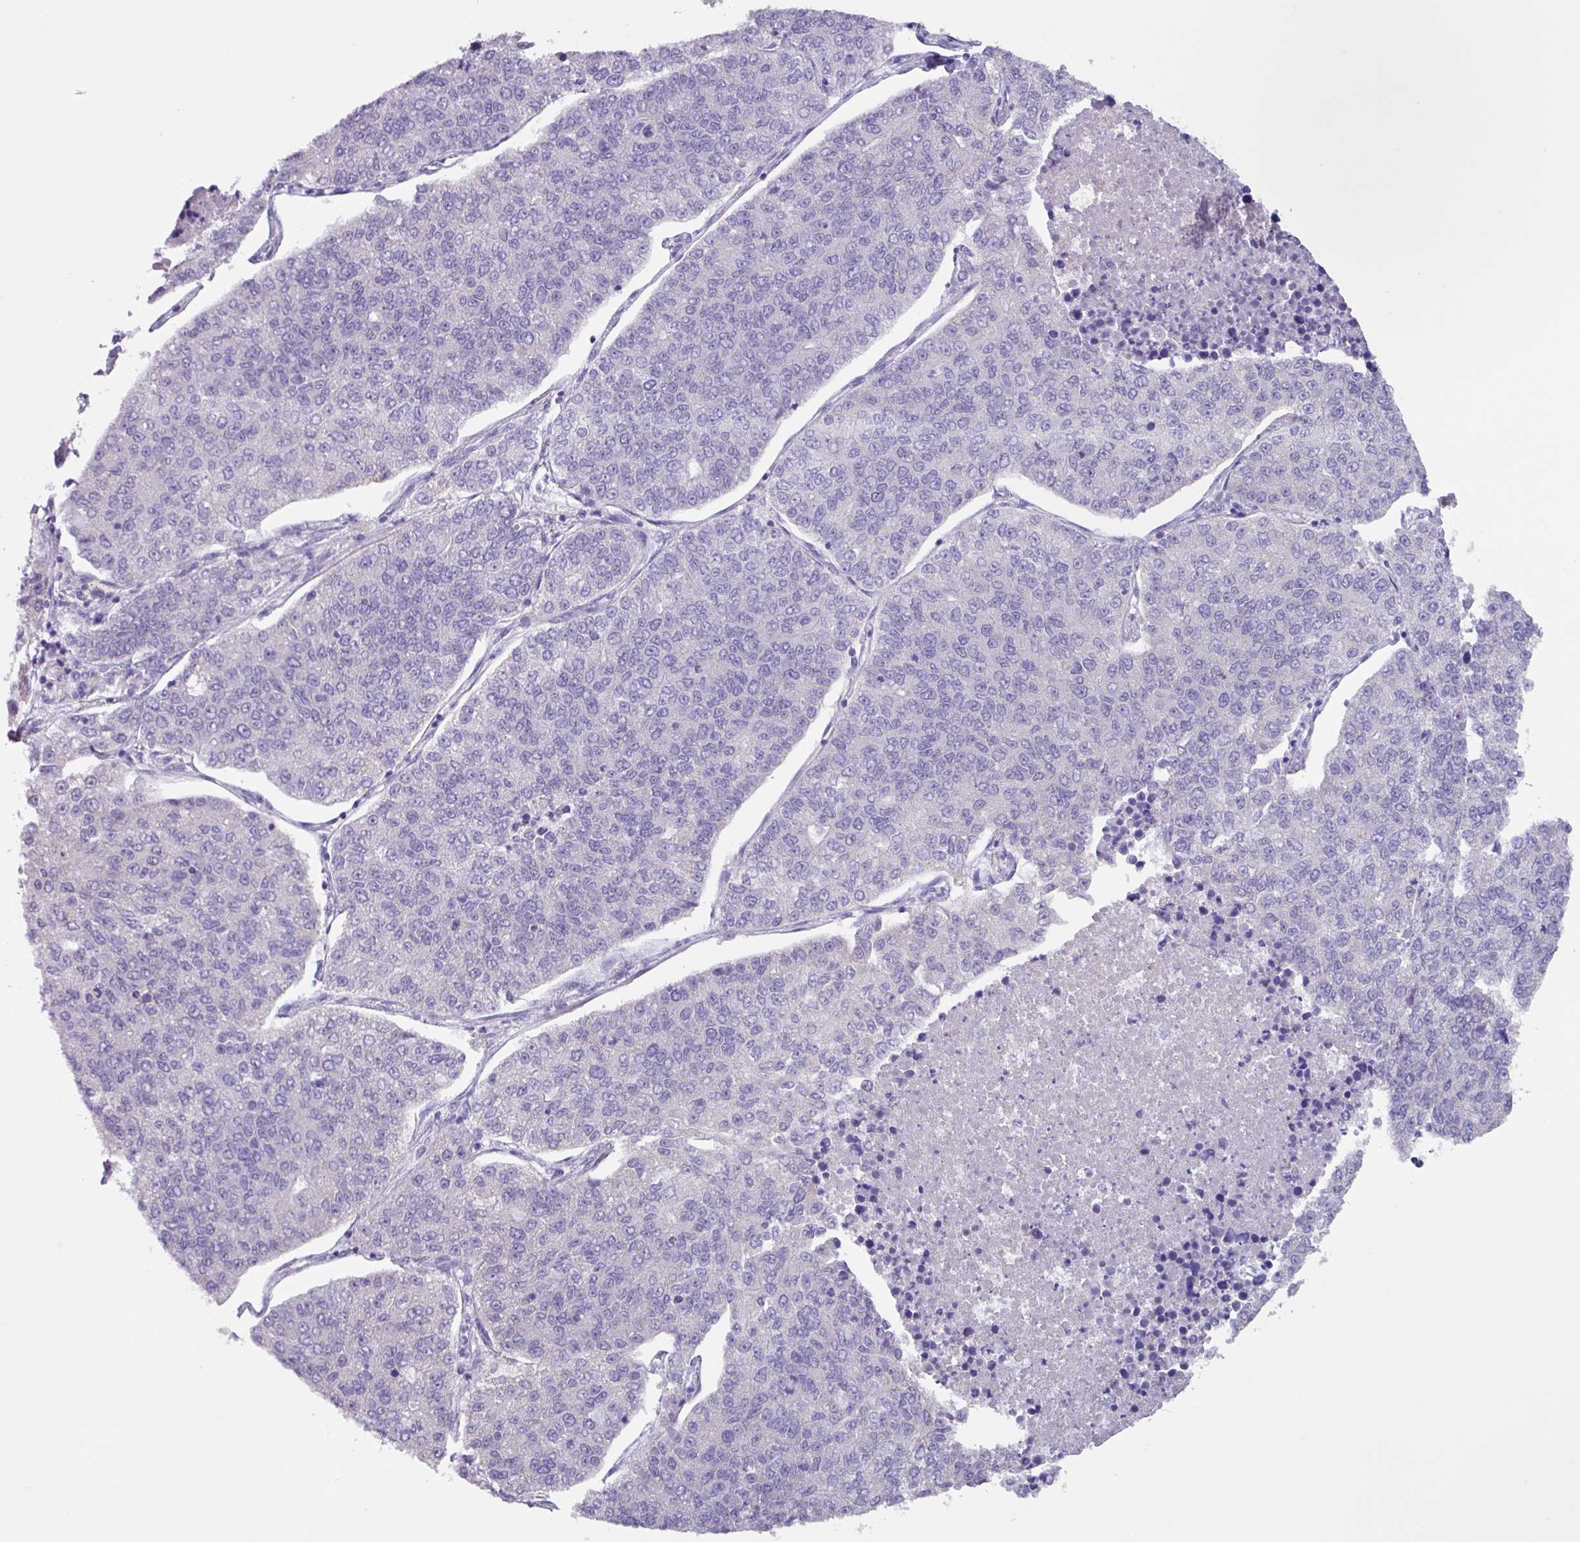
{"staining": {"intensity": "negative", "quantity": "none", "location": "none"}, "tissue": "lung cancer", "cell_type": "Tumor cells", "image_type": "cancer", "snomed": [{"axis": "morphology", "description": "Adenocarcinoma, NOS"}, {"axis": "topography", "description": "Lung"}], "caption": "DAB immunohistochemical staining of adenocarcinoma (lung) shows no significant positivity in tumor cells.", "gene": "OTX1", "patient": {"sex": "male", "age": 49}}